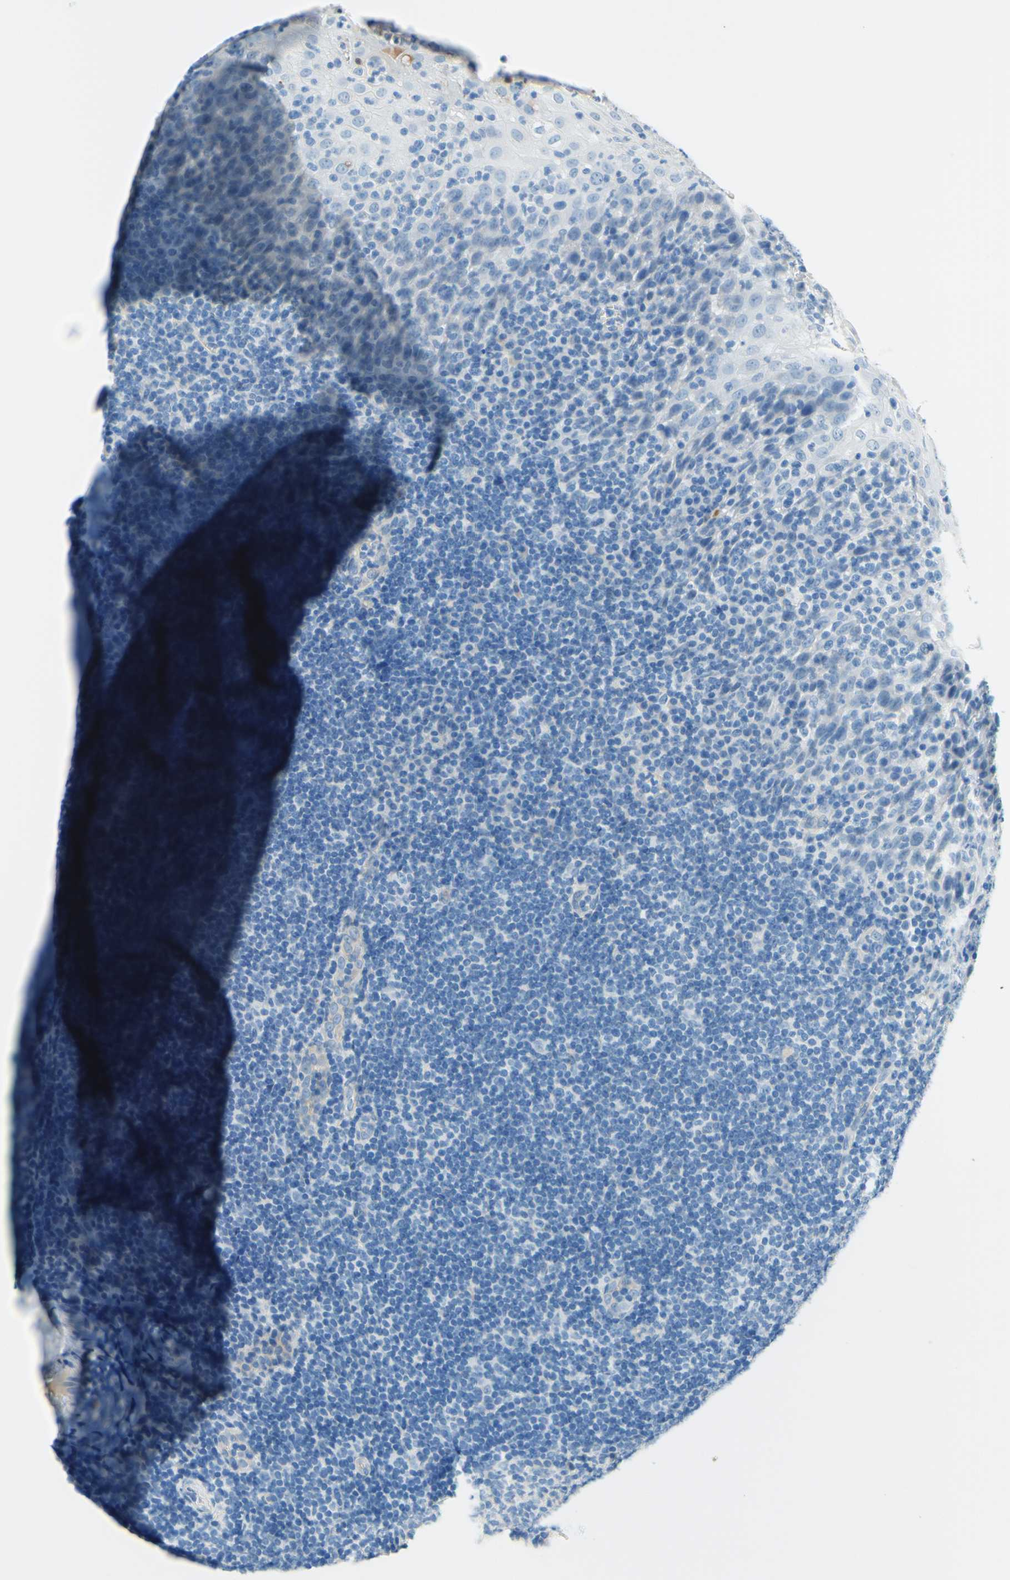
{"staining": {"intensity": "negative", "quantity": "none", "location": "none"}, "tissue": "tonsil", "cell_type": "Germinal center cells", "image_type": "normal", "snomed": [{"axis": "morphology", "description": "Normal tissue, NOS"}, {"axis": "topography", "description": "Tonsil"}], "caption": "This is an immunohistochemistry (IHC) image of unremarkable human tonsil. There is no positivity in germinal center cells.", "gene": "PASD1", "patient": {"sex": "male", "age": 37}}